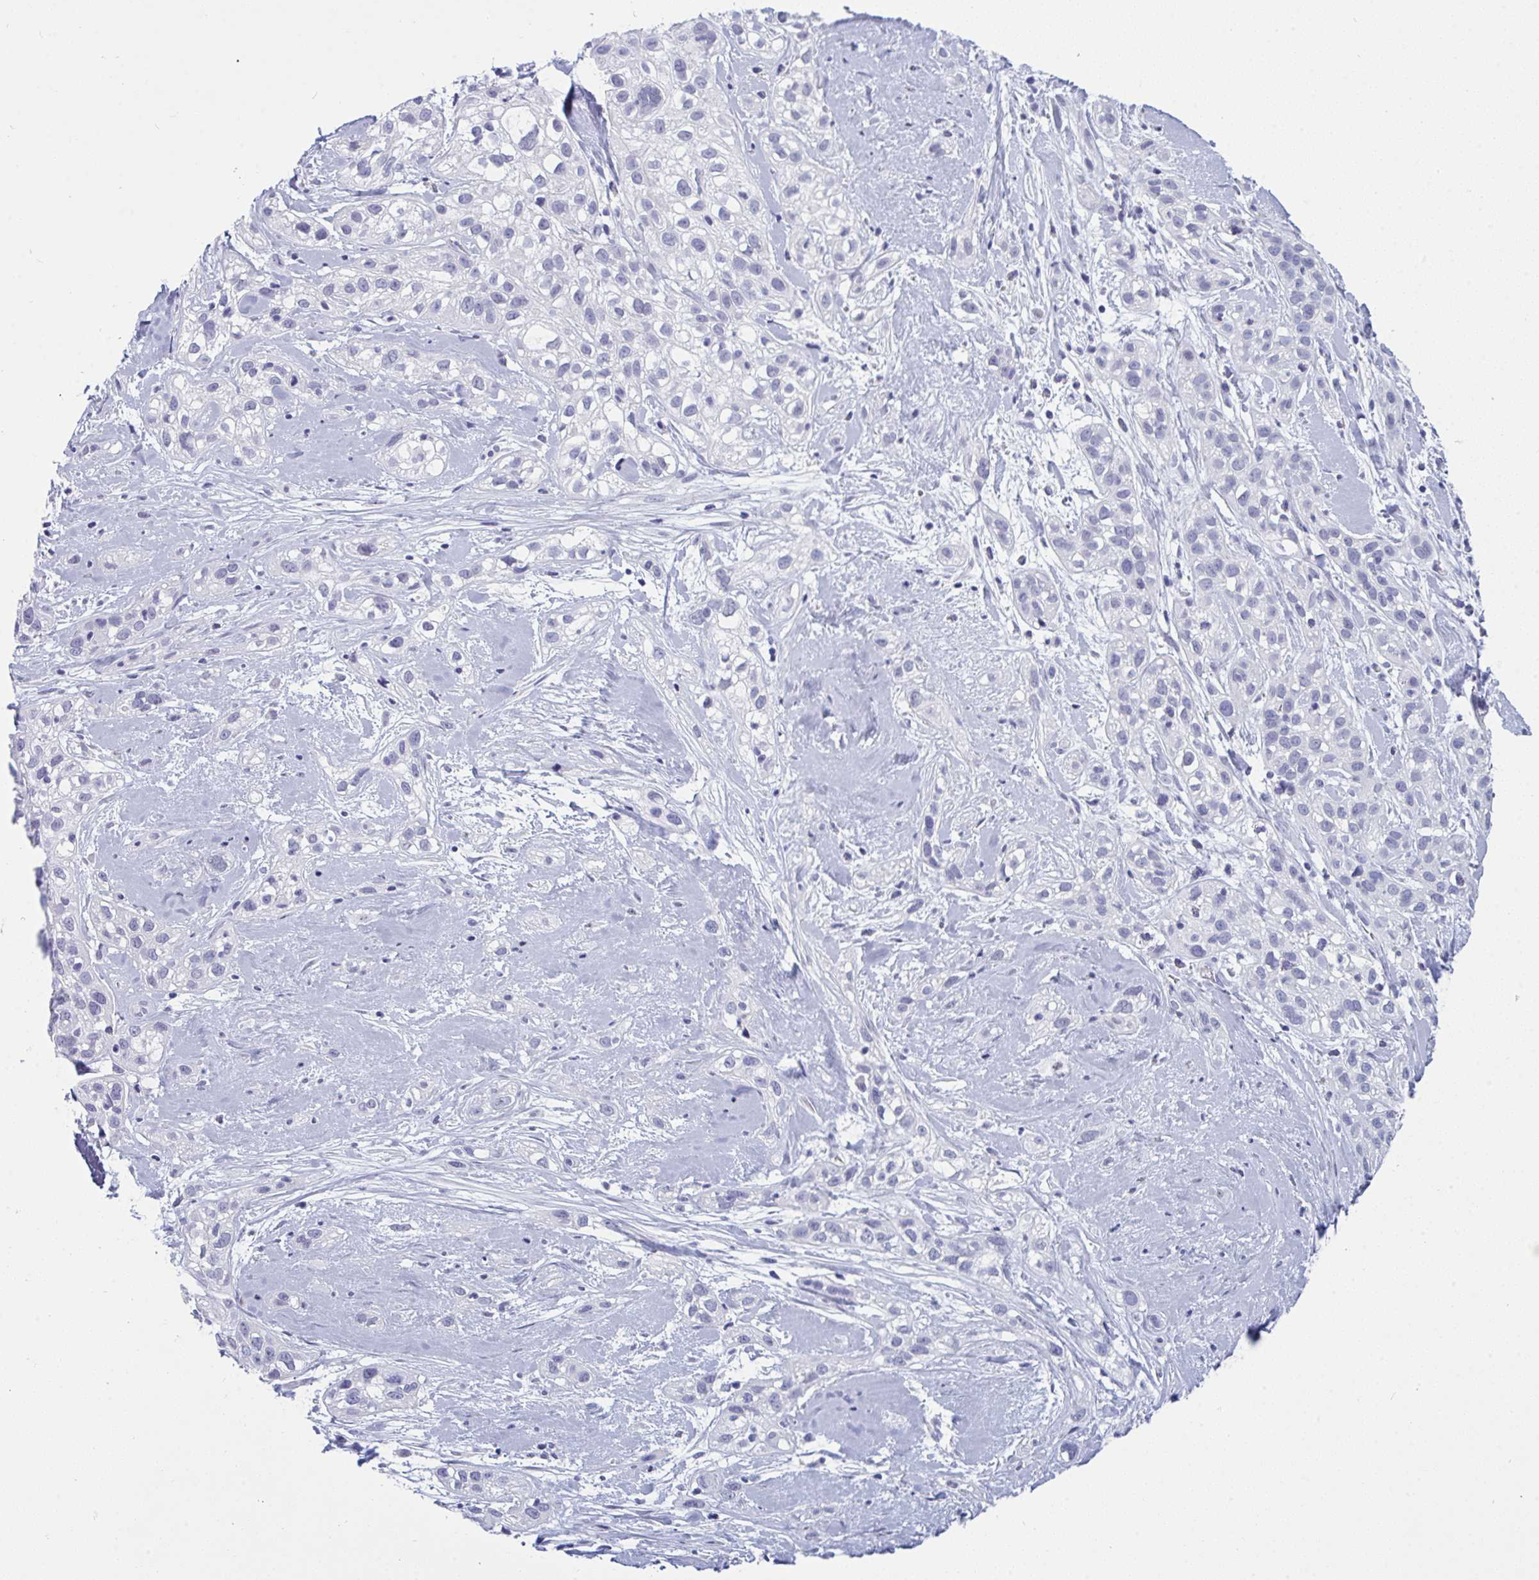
{"staining": {"intensity": "negative", "quantity": "none", "location": "none"}, "tissue": "skin cancer", "cell_type": "Tumor cells", "image_type": "cancer", "snomed": [{"axis": "morphology", "description": "Squamous cell carcinoma, NOS"}, {"axis": "topography", "description": "Skin"}], "caption": "This is a histopathology image of immunohistochemistry staining of skin squamous cell carcinoma, which shows no staining in tumor cells. (Immunohistochemistry (ihc), brightfield microscopy, high magnification).", "gene": "PRDM9", "patient": {"sex": "male", "age": 82}}